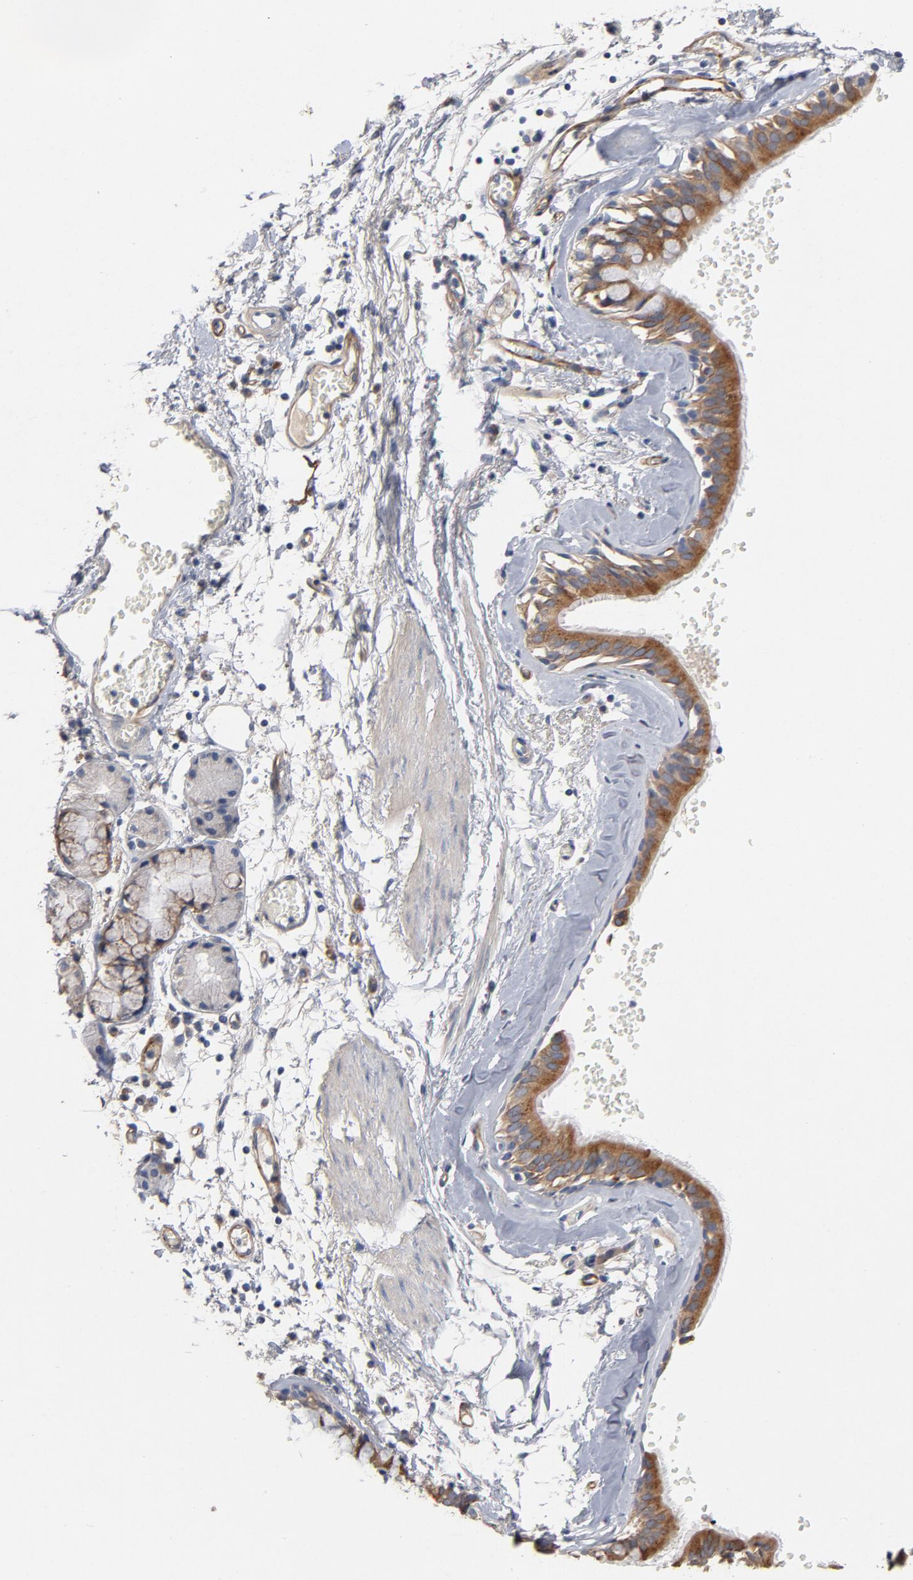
{"staining": {"intensity": "strong", "quantity": ">75%", "location": "cytoplasmic/membranous"}, "tissue": "bronchus", "cell_type": "Respiratory epithelial cells", "image_type": "normal", "snomed": [{"axis": "morphology", "description": "Normal tissue, NOS"}, {"axis": "topography", "description": "Bronchus"}, {"axis": "topography", "description": "Lung"}], "caption": "This is an image of immunohistochemistry (IHC) staining of normal bronchus, which shows strong expression in the cytoplasmic/membranous of respiratory epithelial cells.", "gene": "CCDC134", "patient": {"sex": "female", "age": 56}}